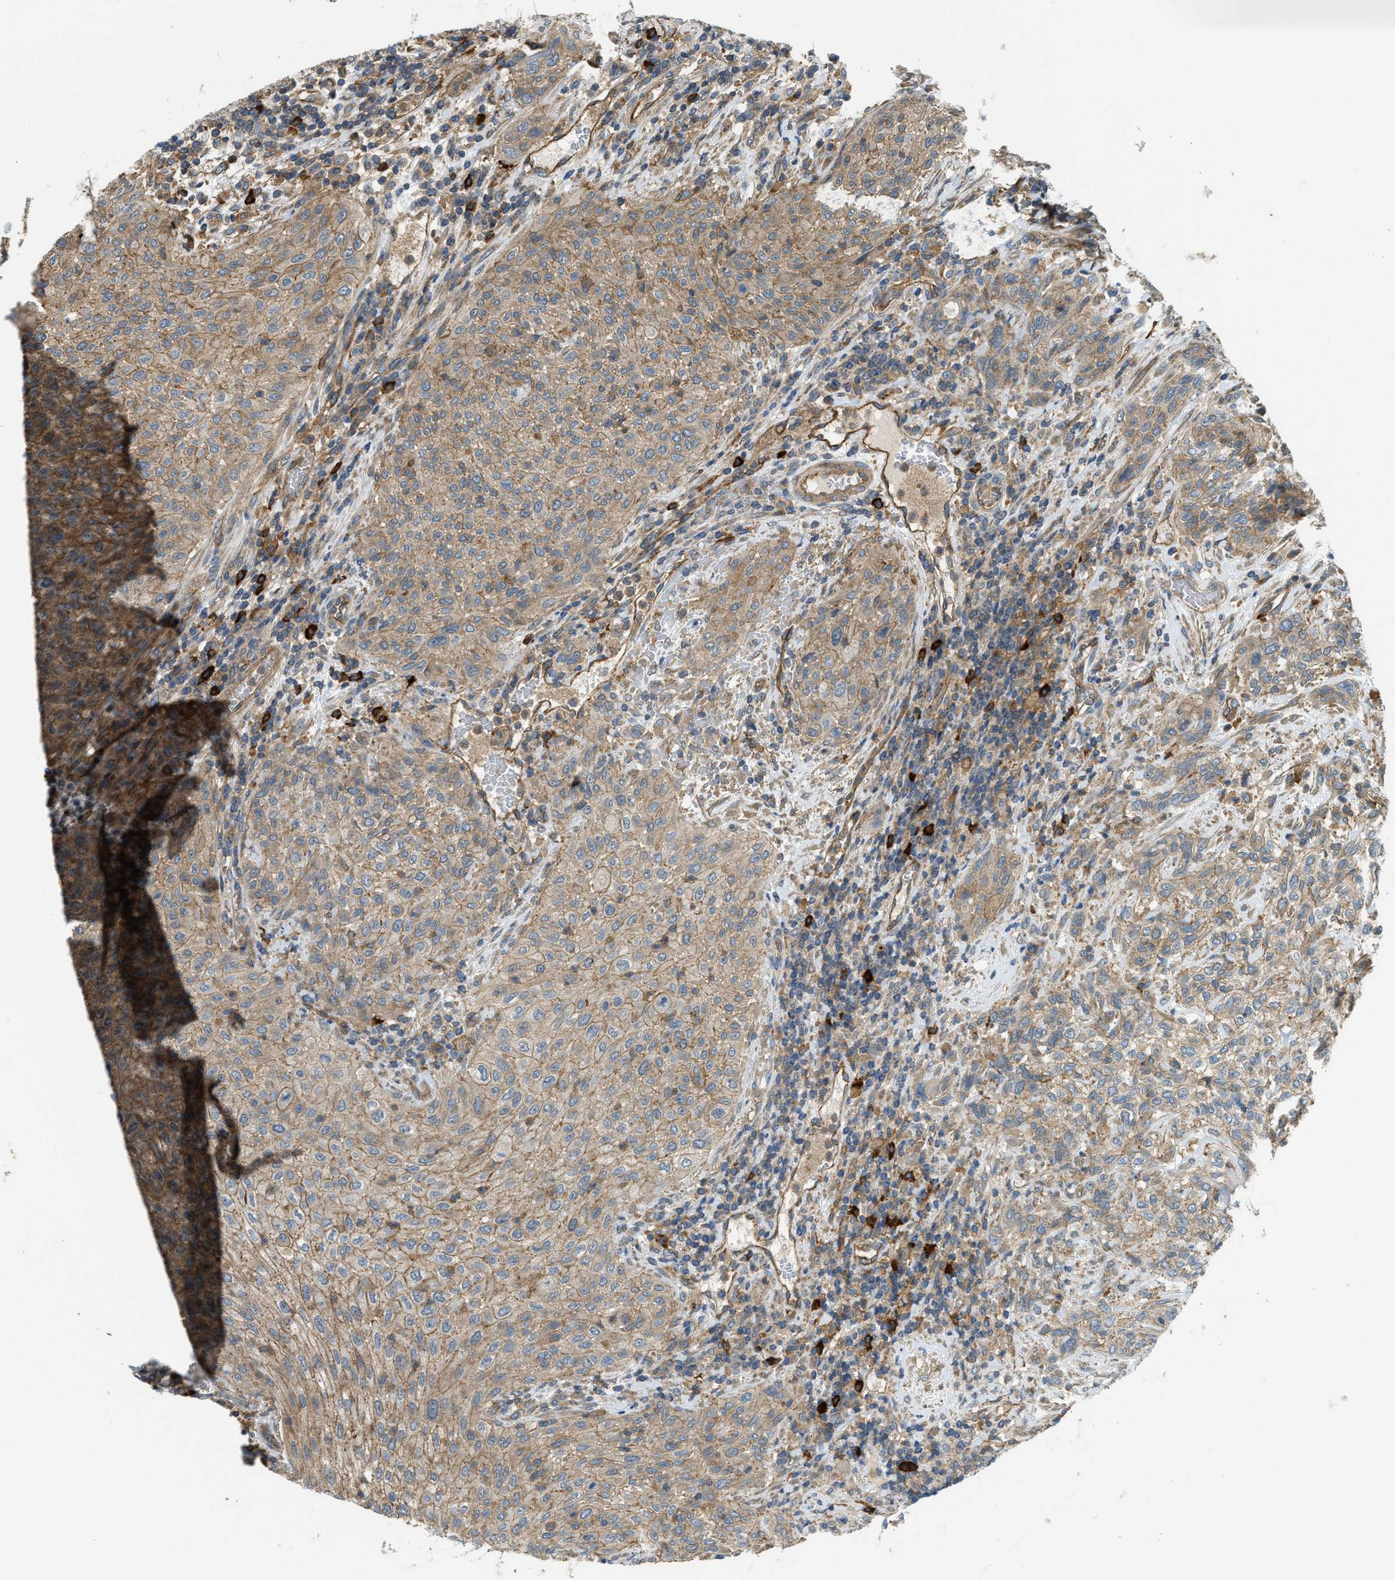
{"staining": {"intensity": "moderate", "quantity": ">75%", "location": "cytoplasmic/membranous"}, "tissue": "urothelial cancer", "cell_type": "Tumor cells", "image_type": "cancer", "snomed": [{"axis": "morphology", "description": "Urothelial carcinoma, Low grade"}, {"axis": "morphology", "description": "Urothelial carcinoma, High grade"}, {"axis": "topography", "description": "Urinary bladder"}], "caption": "IHC staining of low-grade urothelial carcinoma, which reveals medium levels of moderate cytoplasmic/membranous staining in approximately >75% of tumor cells indicating moderate cytoplasmic/membranous protein expression. The staining was performed using DAB (brown) for protein detection and nuclei were counterstained in hematoxylin (blue).", "gene": "BAG4", "patient": {"sex": "male", "age": 35}}